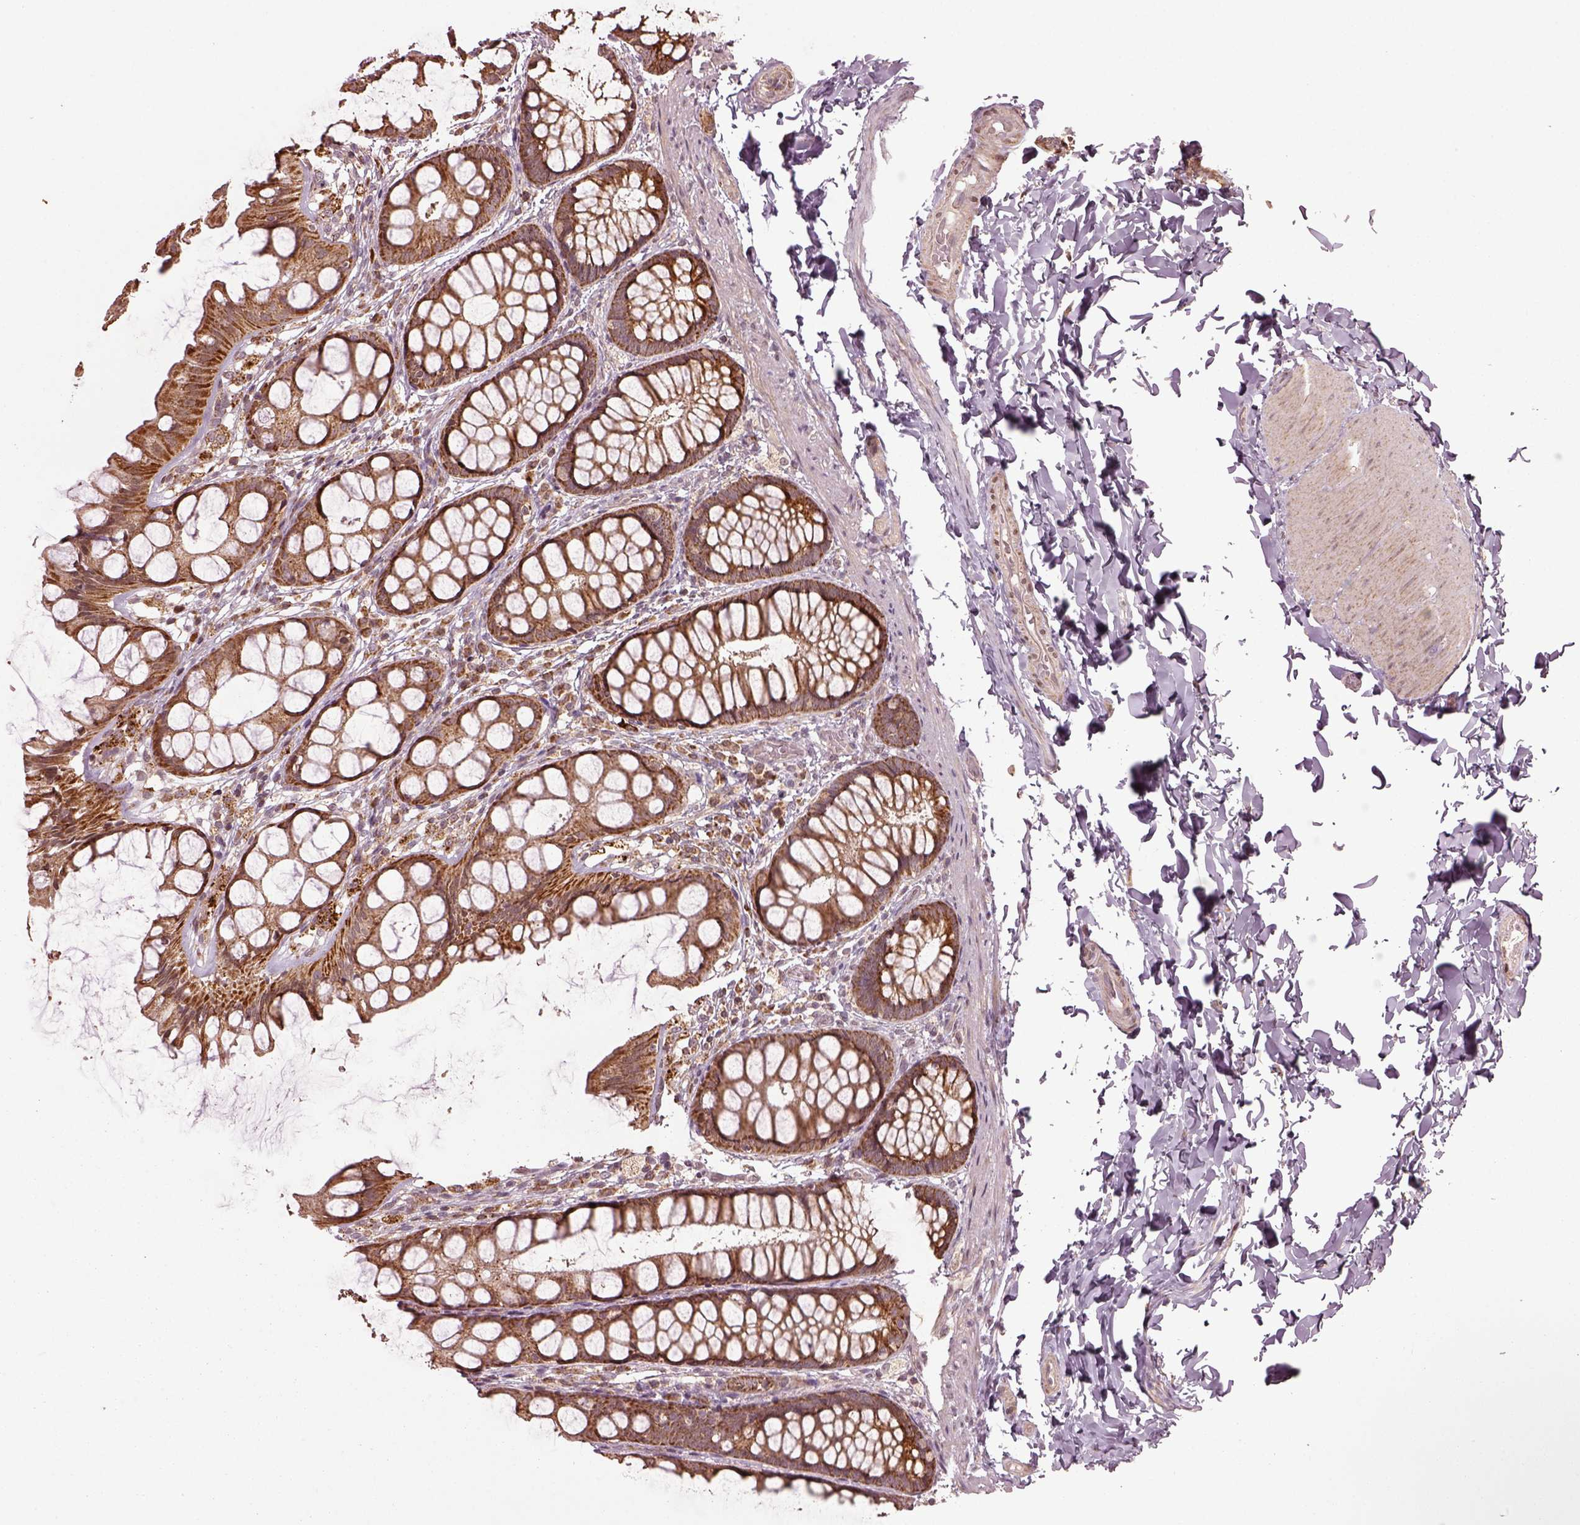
{"staining": {"intensity": "weak", "quantity": ">75%", "location": "cytoplasmic/membranous"}, "tissue": "colon", "cell_type": "Endothelial cells", "image_type": "normal", "snomed": [{"axis": "morphology", "description": "Normal tissue, NOS"}, {"axis": "topography", "description": "Colon"}], "caption": "Weak cytoplasmic/membranous staining is seen in about >75% of endothelial cells in normal colon.", "gene": "SEL1L3", "patient": {"sex": "male", "age": 47}}